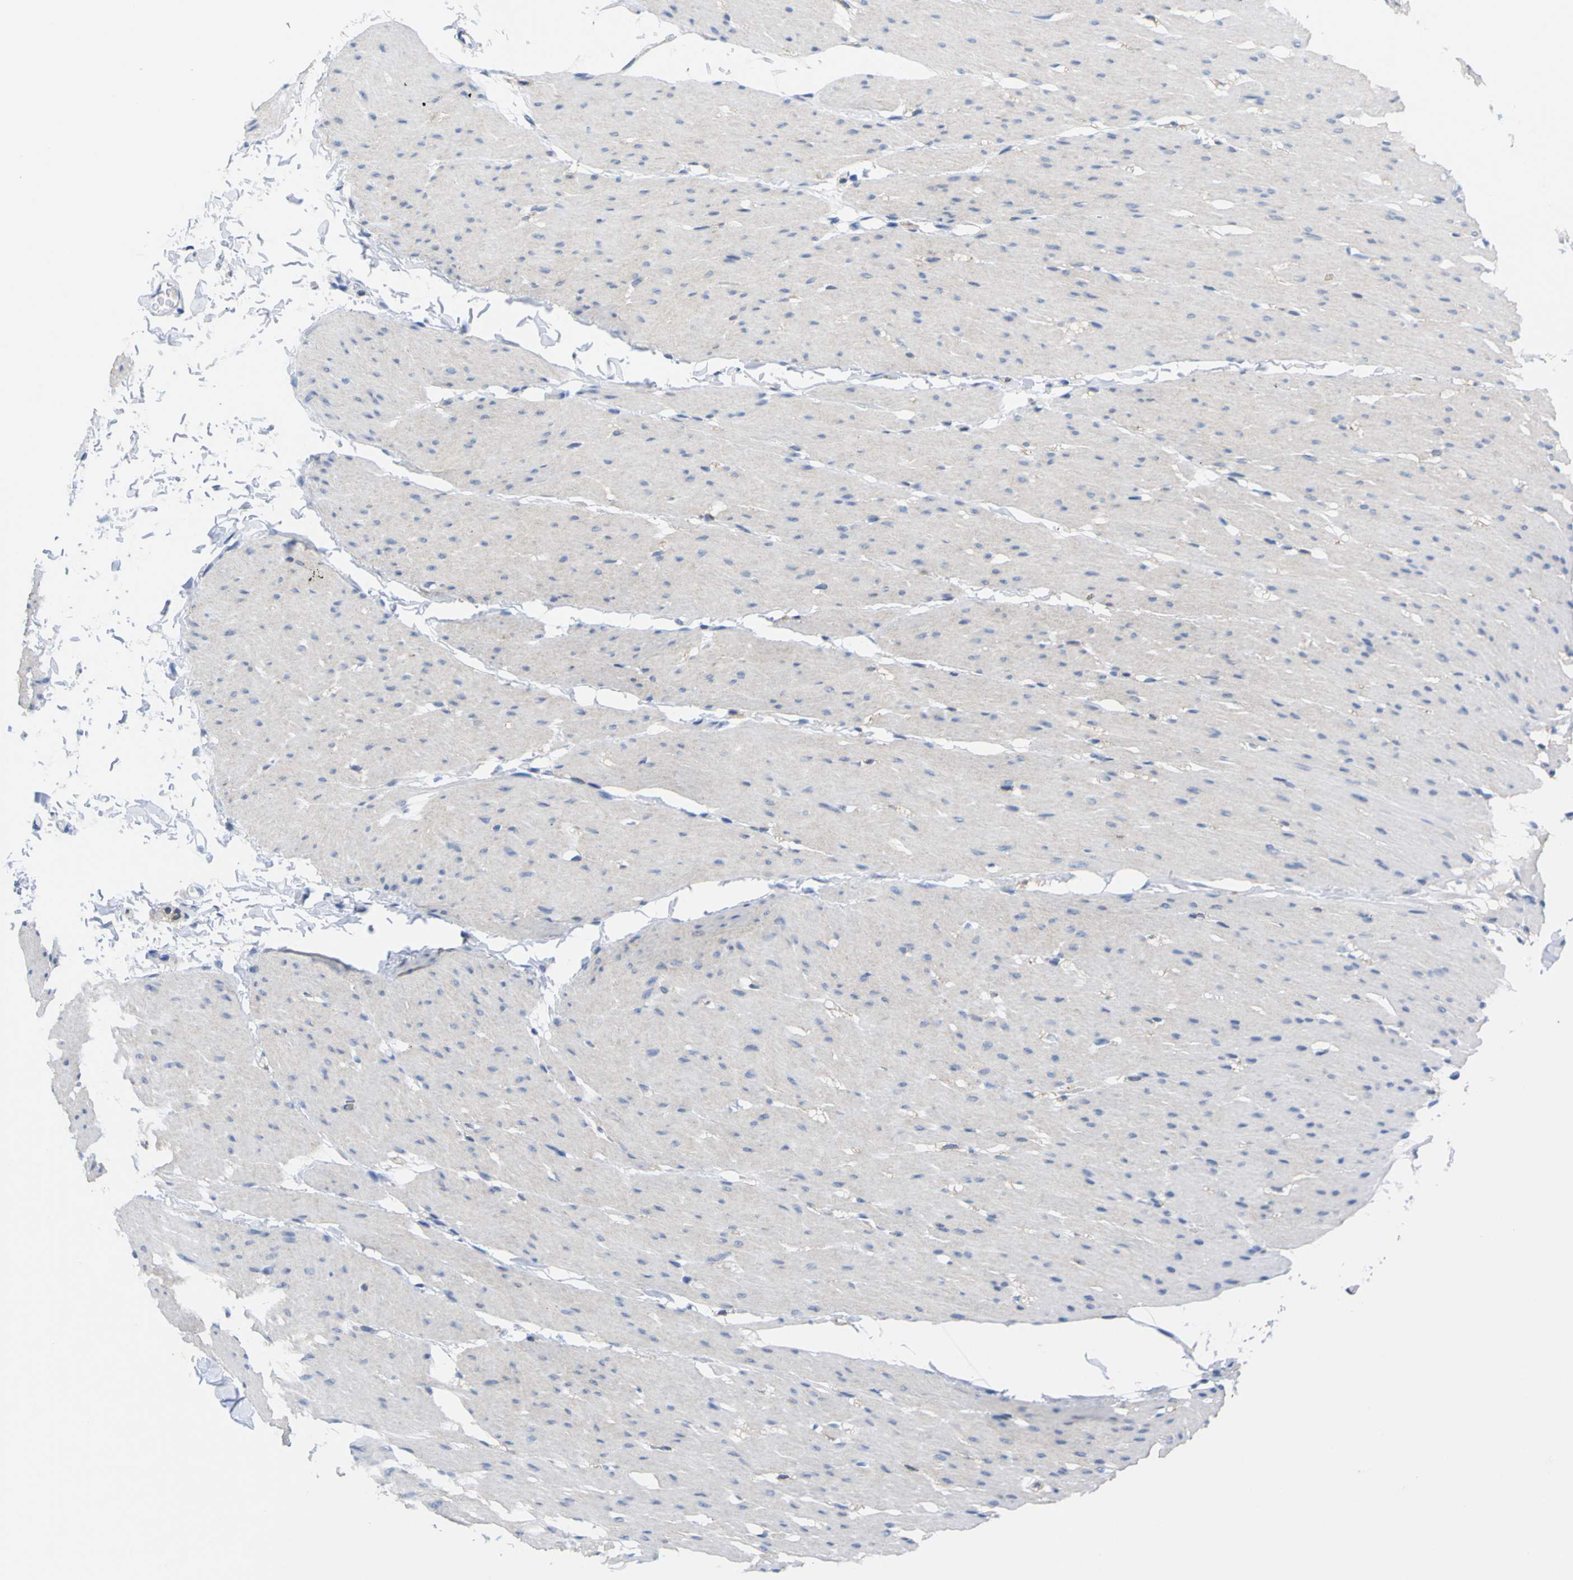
{"staining": {"intensity": "negative", "quantity": "none", "location": "none"}, "tissue": "smooth muscle", "cell_type": "Smooth muscle cells", "image_type": "normal", "snomed": [{"axis": "morphology", "description": "Normal tissue, NOS"}, {"axis": "topography", "description": "Smooth muscle"}, {"axis": "topography", "description": "Colon"}], "caption": "IHC micrograph of normal smooth muscle stained for a protein (brown), which shows no positivity in smooth muscle cells.", "gene": "PEBP1", "patient": {"sex": "male", "age": 67}}